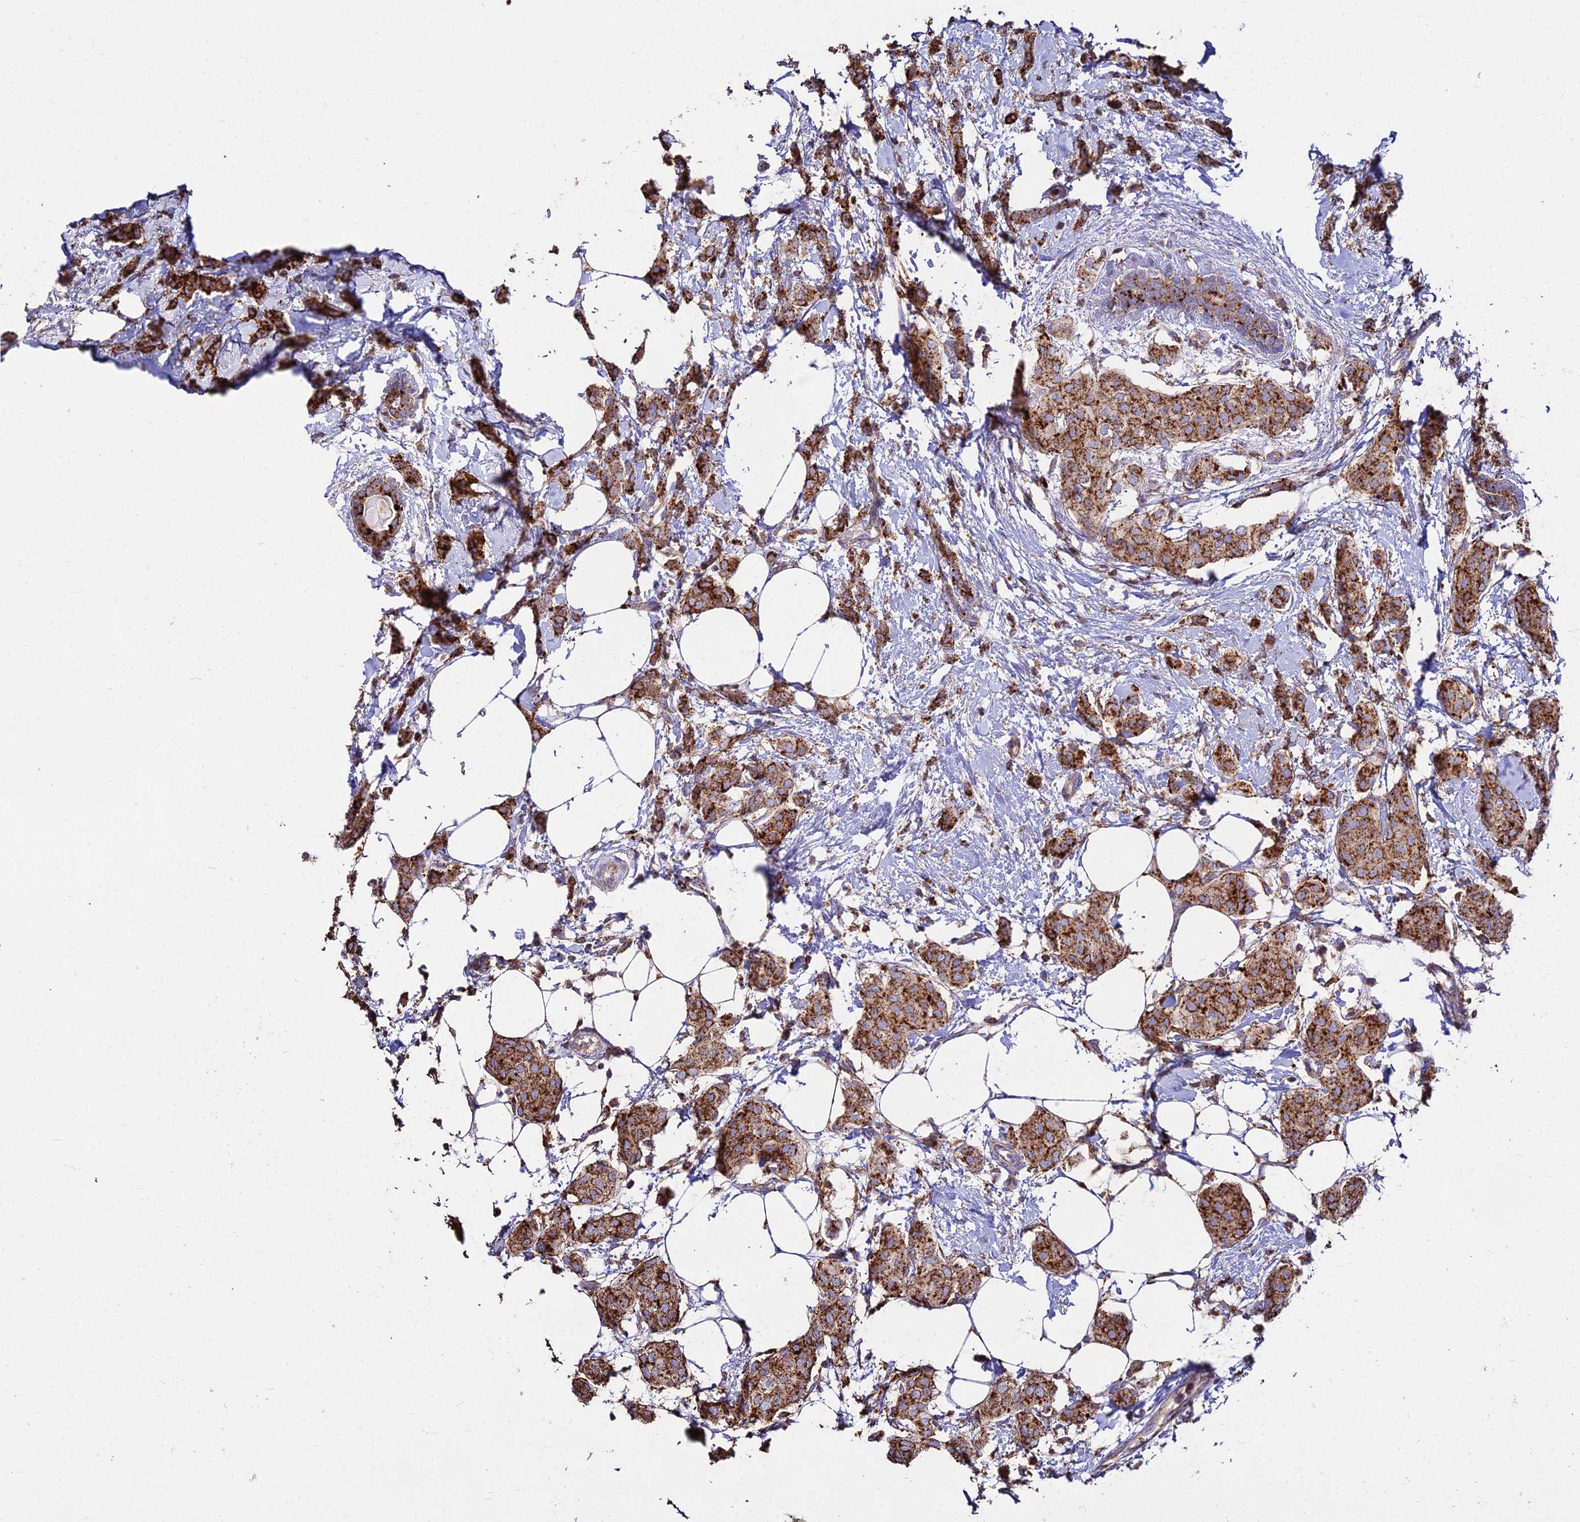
{"staining": {"intensity": "strong", "quantity": ">75%", "location": "cytoplasmic/membranous"}, "tissue": "breast cancer", "cell_type": "Tumor cells", "image_type": "cancer", "snomed": [{"axis": "morphology", "description": "Duct carcinoma"}, {"axis": "topography", "description": "Breast"}], "caption": "Intraductal carcinoma (breast) stained for a protein (brown) reveals strong cytoplasmic/membranous positive expression in approximately >75% of tumor cells.", "gene": "PNLIPRP3", "patient": {"sex": "female", "age": 72}}